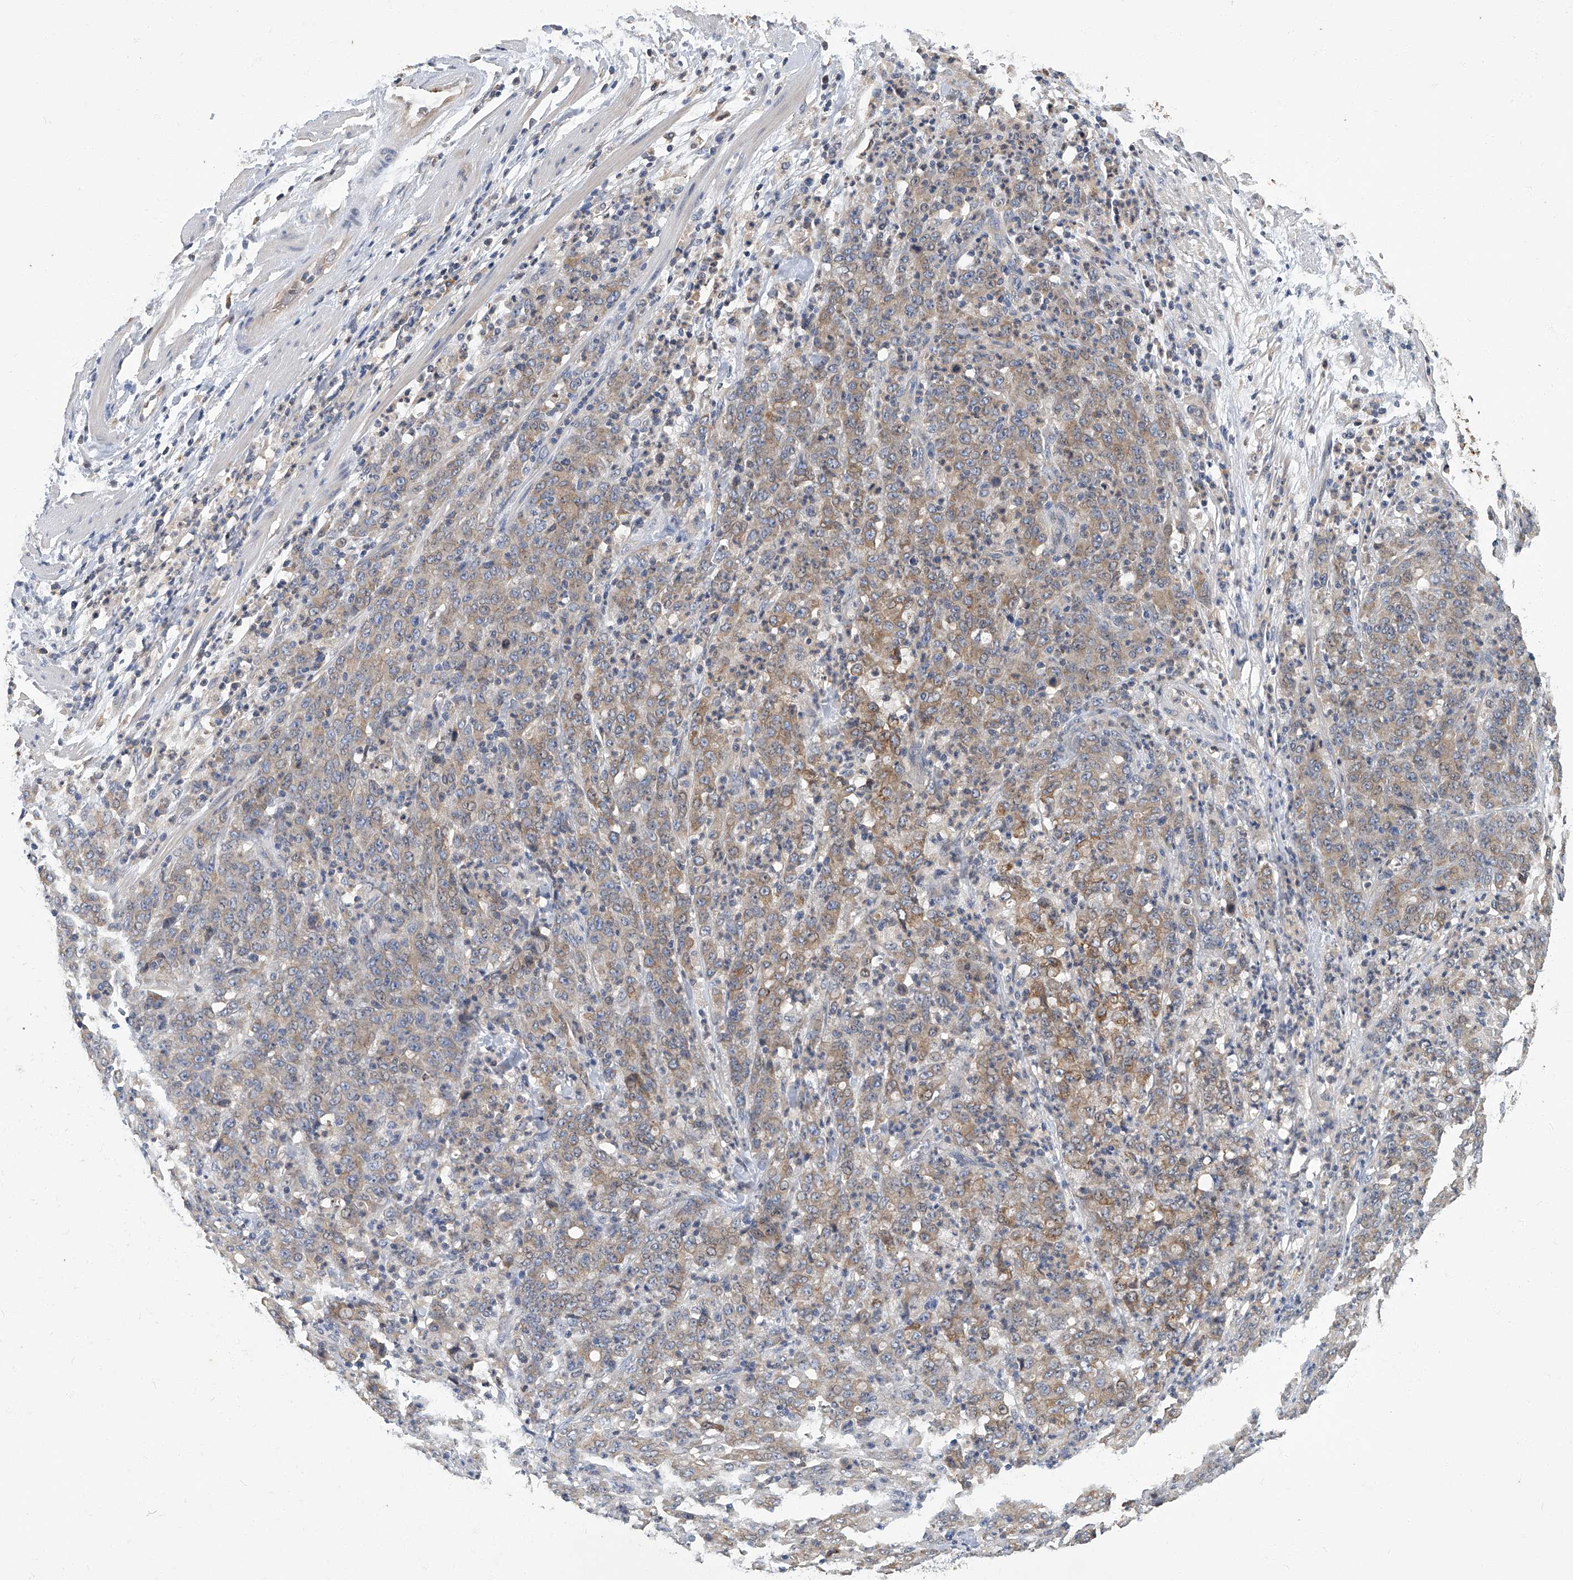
{"staining": {"intensity": "moderate", "quantity": "25%-75%", "location": "cytoplasmic/membranous"}, "tissue": "stomach cancer", "cell_type": "Tumor cells", "image_type": "cancer", "snomed": [{"axis": "morphology", "description": "Adenocarcinoma, NOS"}, {"axis": "topography", "description": "Stomach, lower"}], "caption": "Moderate cytoplasmic/membranous positivity is present in about 25%-75% of tumor cells in adenocarcinoma (stomach).", "gene": "TGFBR1", "patient": {"sex": "female", "age": 71}}